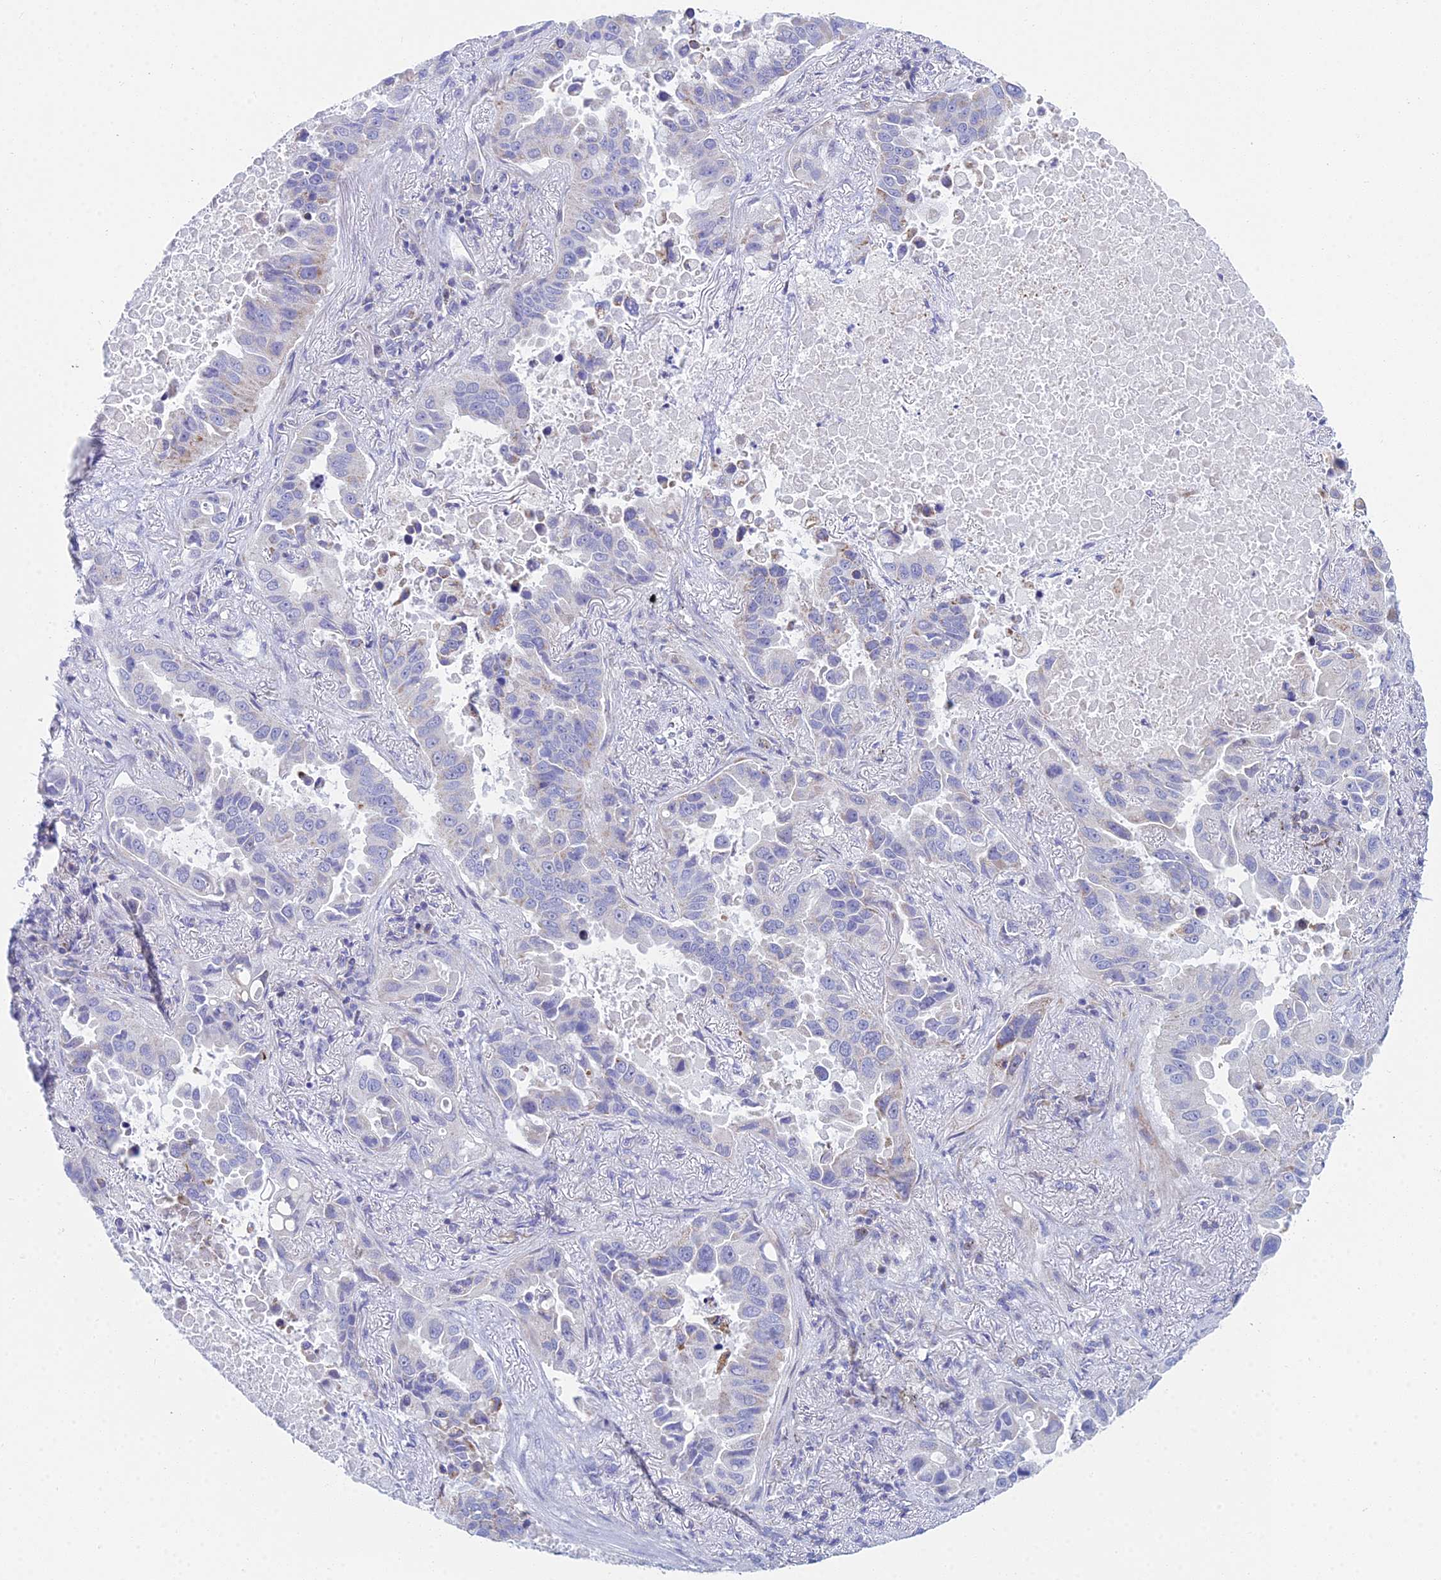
{"staining": {"intensity": "weak", "quantity": "<25%", "location": "cytoplasmic/membranous"}, "tissue": "lung cancer", "cell_type": "Tumor cells", "image_type": "cancer", "snomed": [{"axis": "morphology", "description": "Adenocarcinoma, NOS"}, {"axis": "topography", "description": "Lung"}], "caption": "Tumor cells are negative for protein expression in human lung cancer (adenocarcinoma). (Brightfield microscopy of DAB (3,3'-diaminobenzidine) IHC at high magnification).", "gene": "PRR13", "patient": {"sex": "male", "age": 64}}